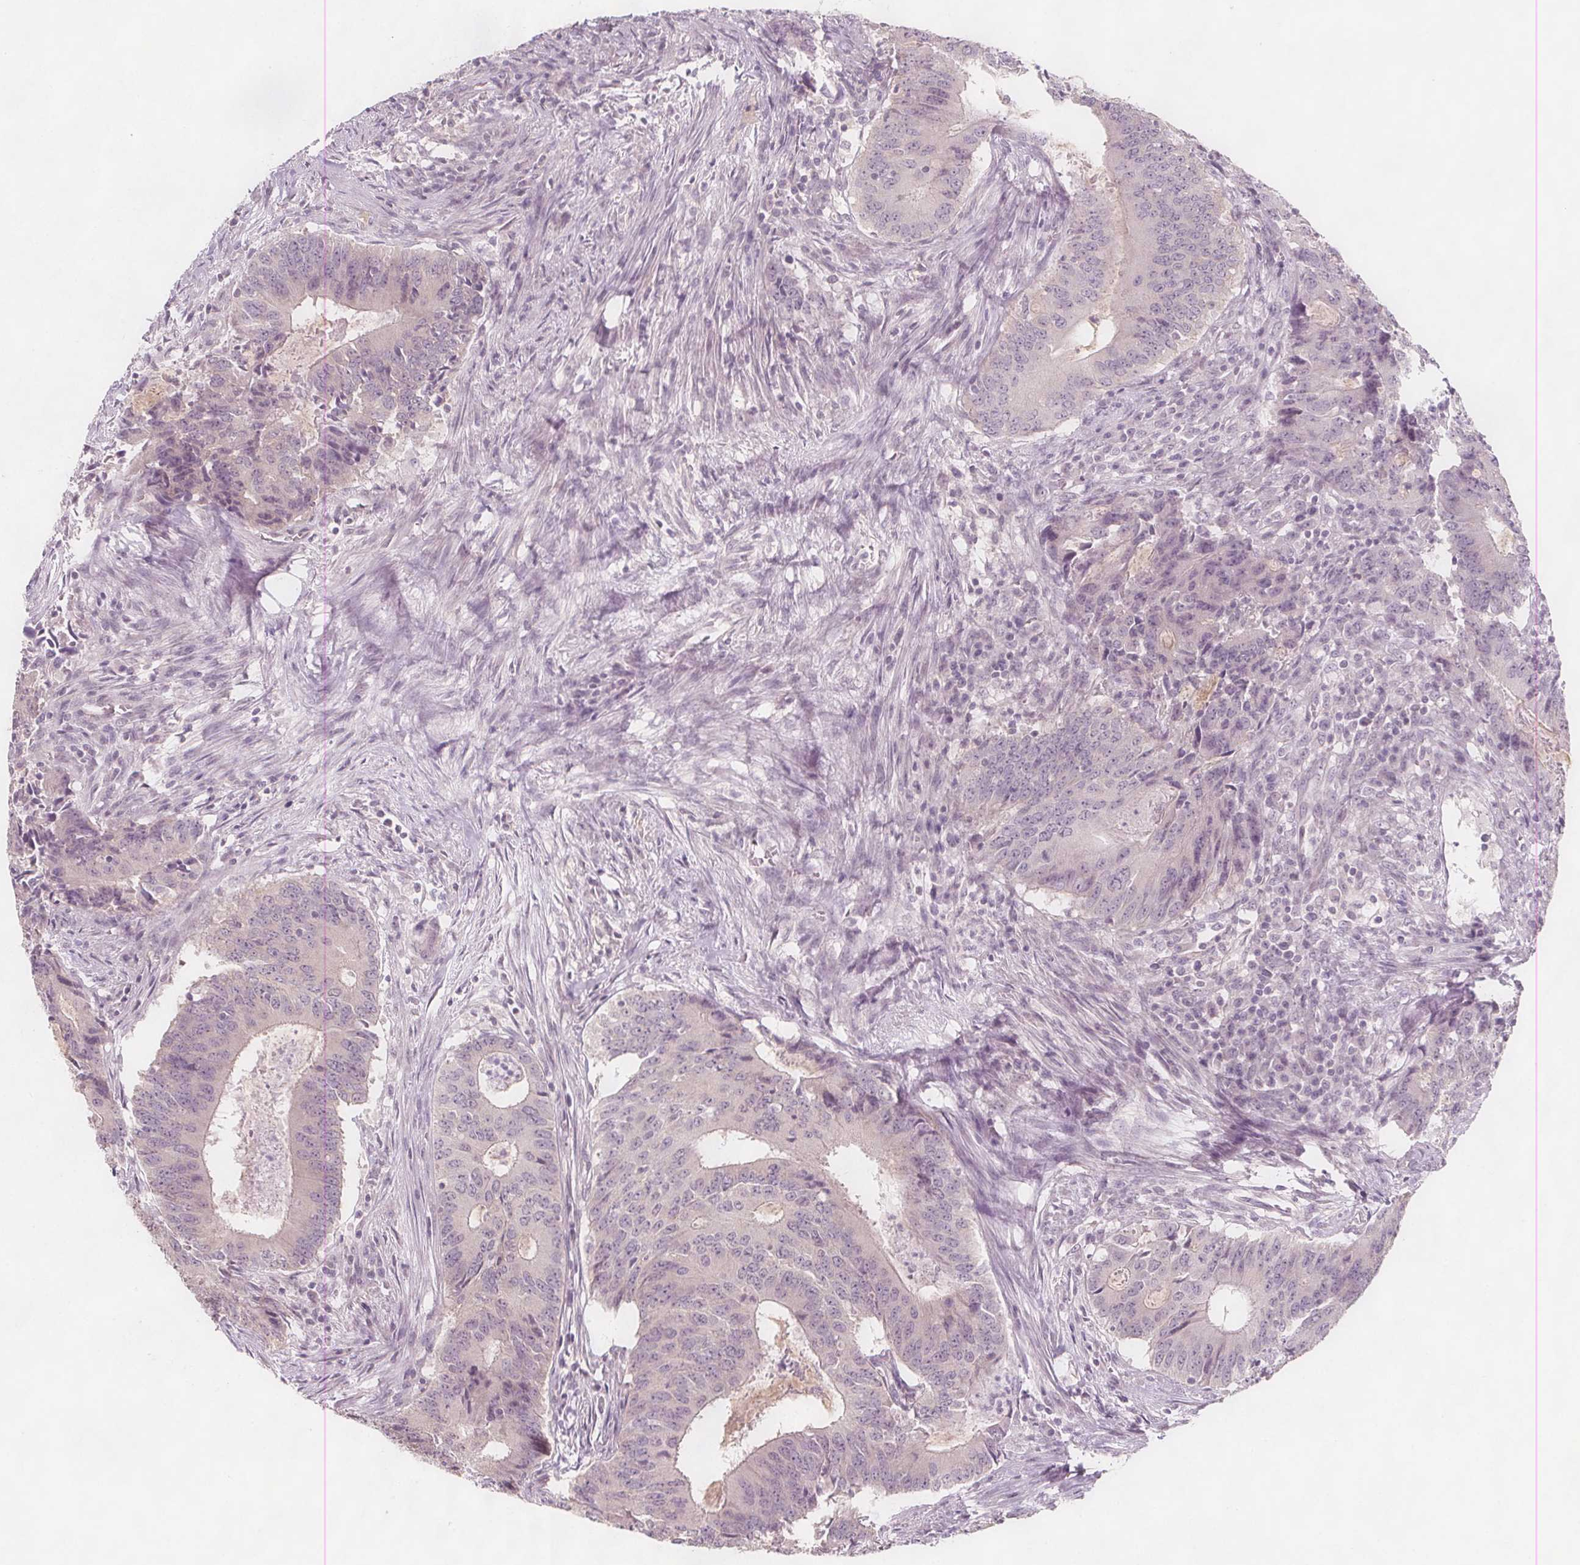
{"staining": {"intensity": "negative", "quantity": "none", "location": "none"}, "tissue": "colorectal cancer", "cell_type": "Tumor cells", "image_type": "cancer", "snomed": [{"axis": "morphology", "description": "Adenocarcinoma, NOS"}, {"axis": "topography", "description": "Colon"}], "caption": "A micrograph of human adenocarcinoma (colorectal) is negative for staining in tumor cells.", "gene": "C1orf167", "patient": {"sex": "male", "age": 67}}